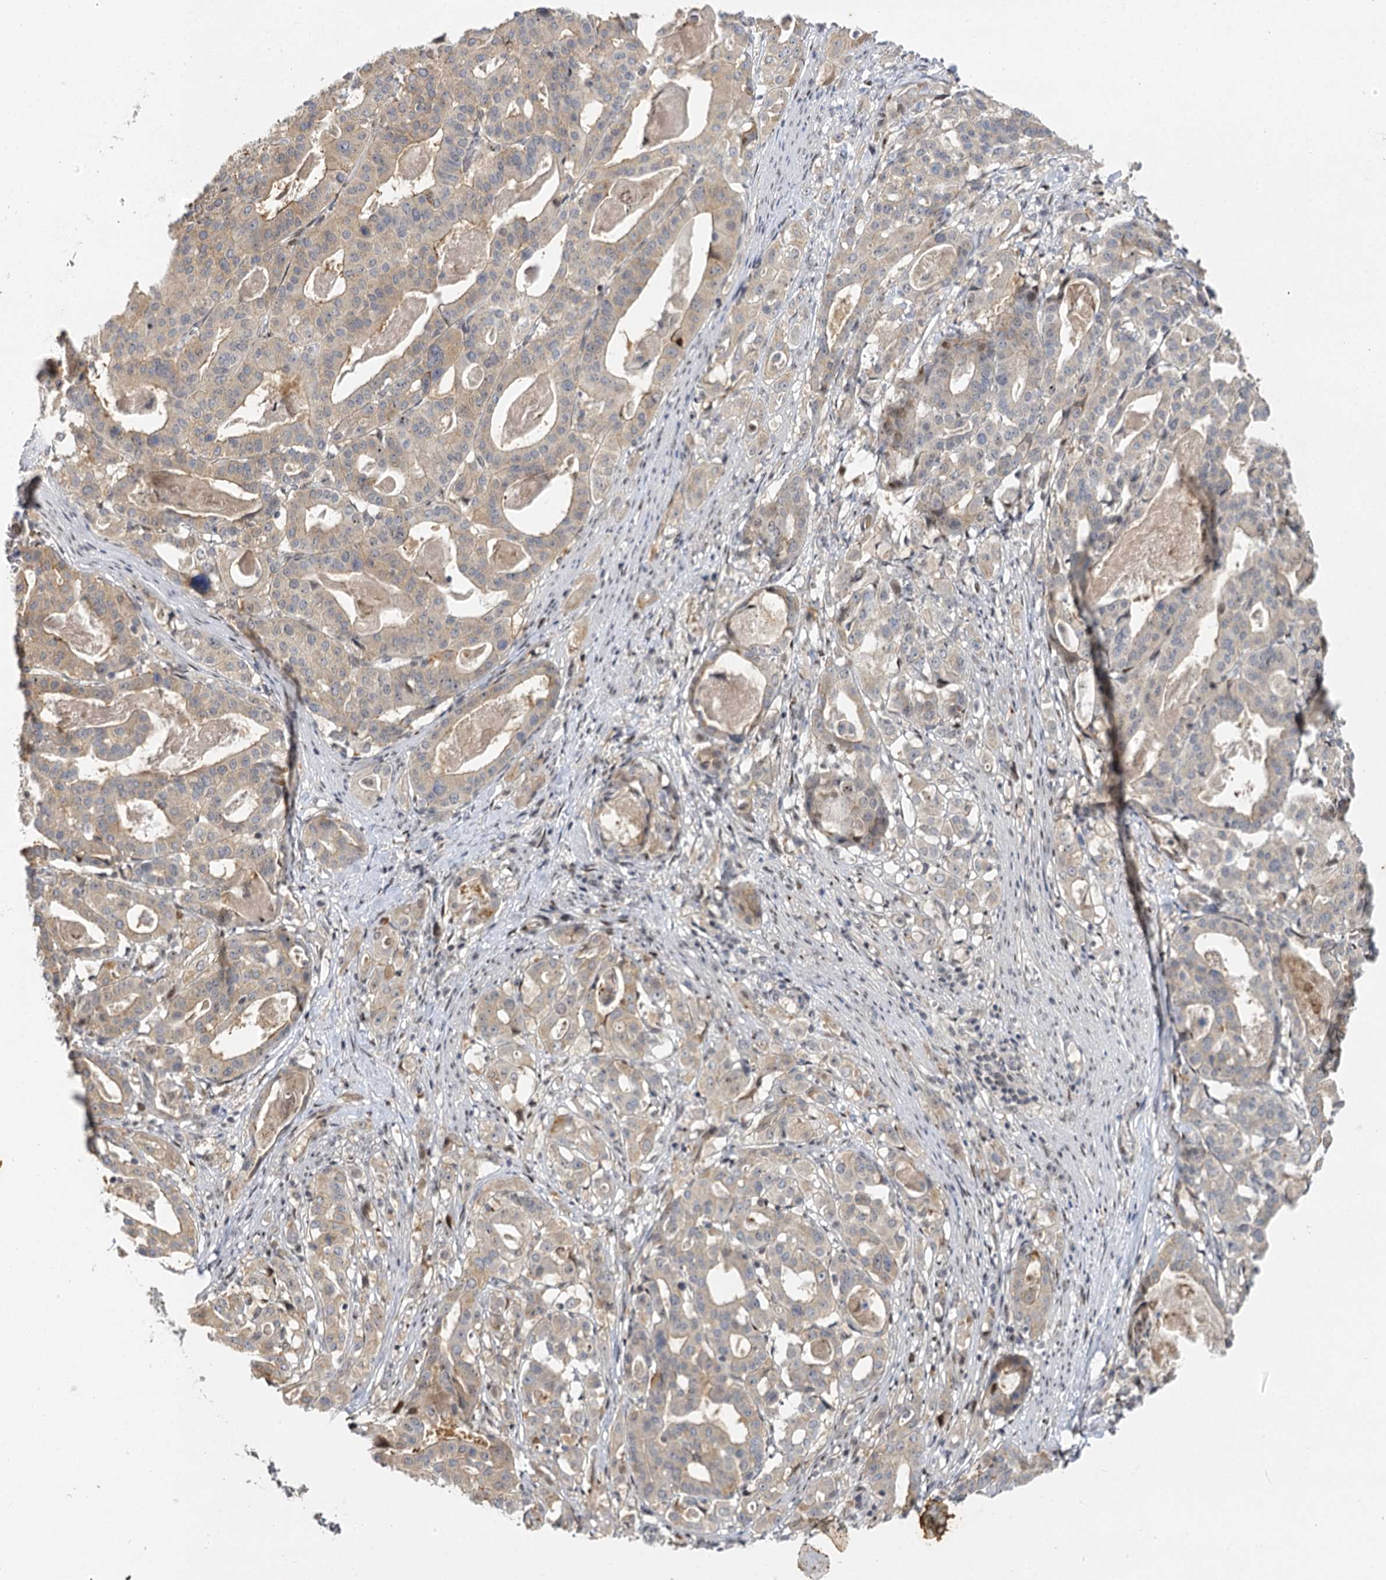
{"staining": {"intensity": "negative", "quantity": "none", "location": "none"}, "tissue": "stomach cancer", "cell_type": "Tumor cells", "image_type": "cancer", "snomed": [{"axis": "morphology", "description": "Adenocarcinoma, NOS"}, {"axis": "topography", "description": "Stomach"}], "caption": "DAB (3,3'-diaminobenzidine) immunohistochemical staining of human stomach cancer exhibits no significant staining in tumor cells.", "gene": "IL11RA", "patient": {"sex": "male", "age": 48}}